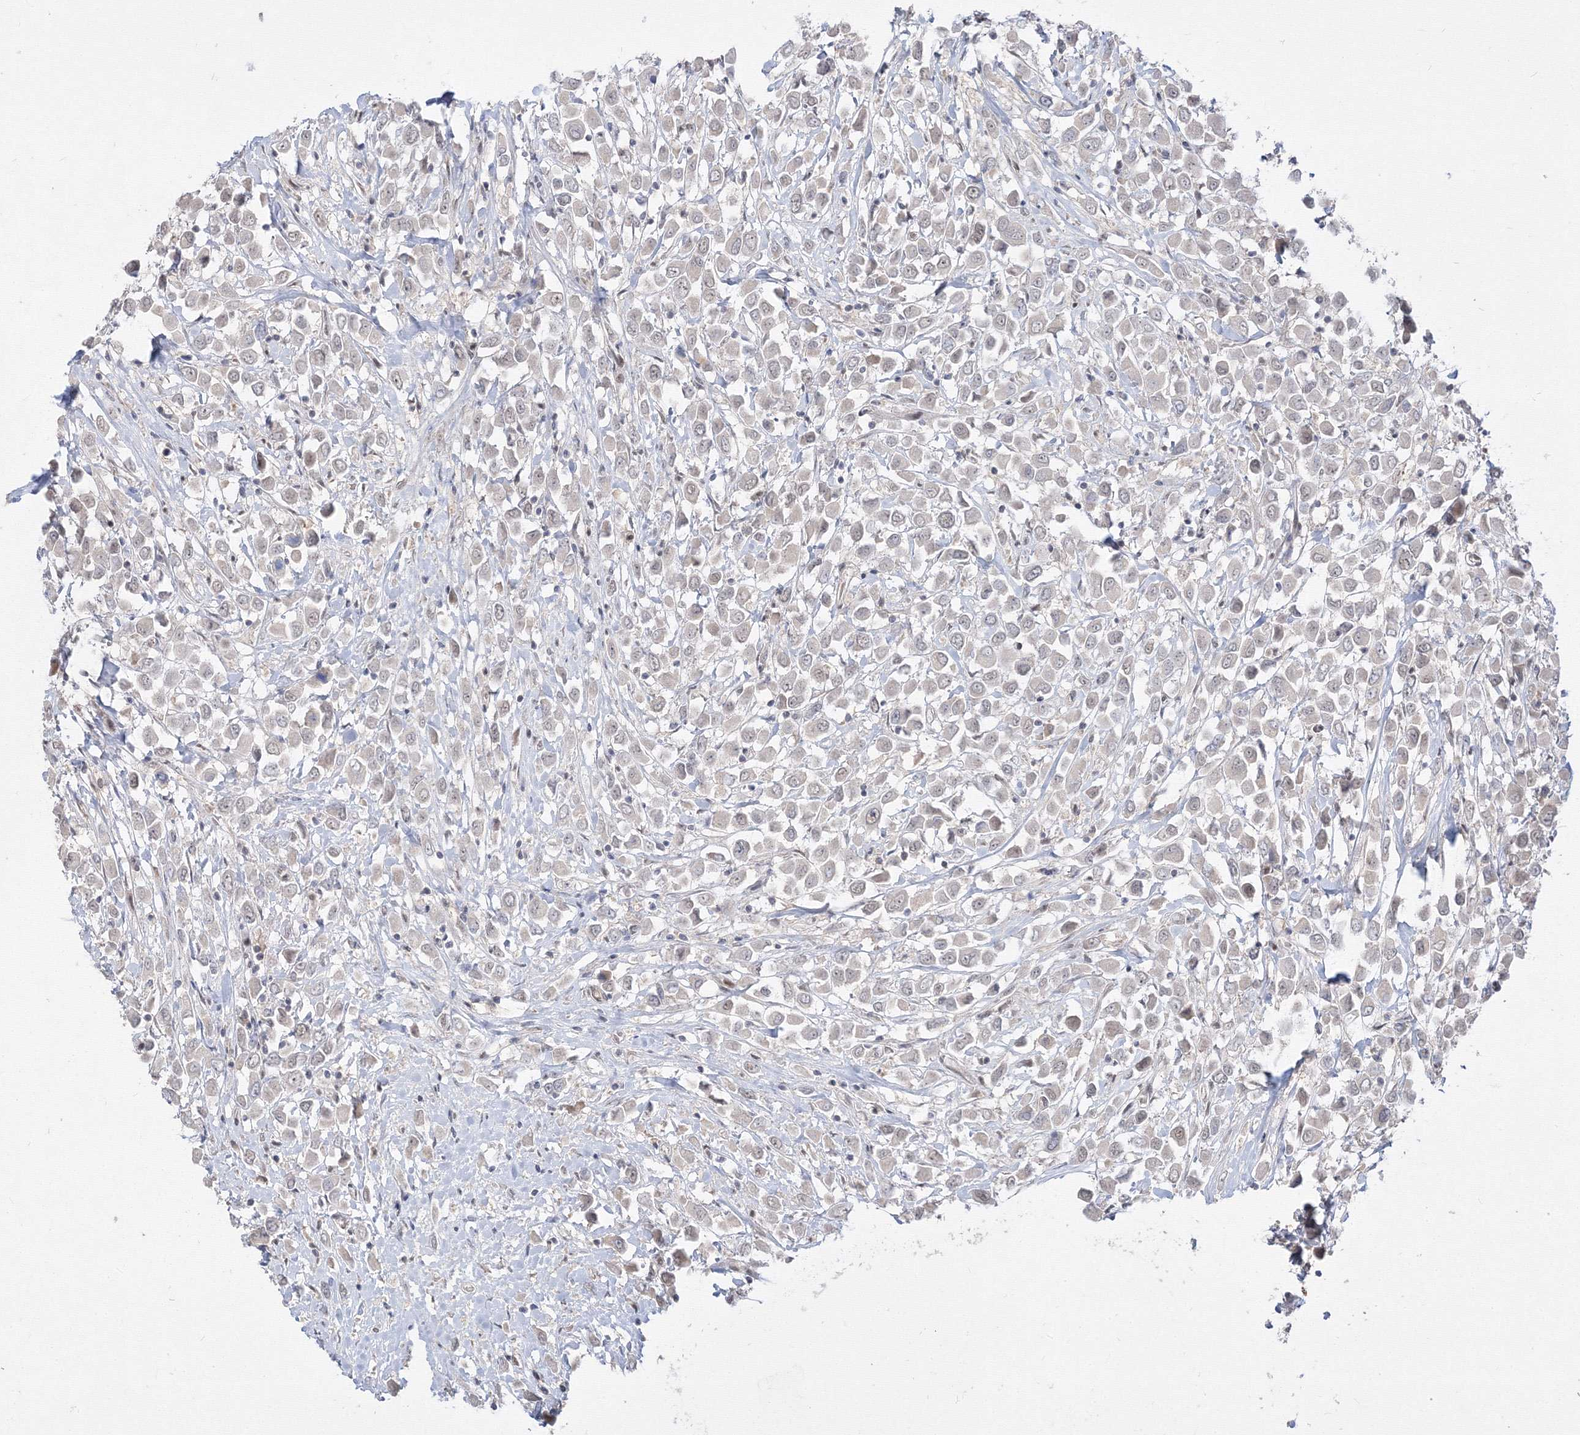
{"staining": {"intensity": "negative", "quantity": "none", "location": "none"}, "tissue": "breast cancer", "cell_type": "Tumor cells", "image_type": "cancer", "snomed": [{"axis": "morphology", "description": "Duct carcinoma"}, {"axis": "topography", "description": "Breast"}], "caption": "There is no significant staining in tumor cells of breast cancer.", "gene": "COPS4", "patient": {"sex": "female", "age": 61}}